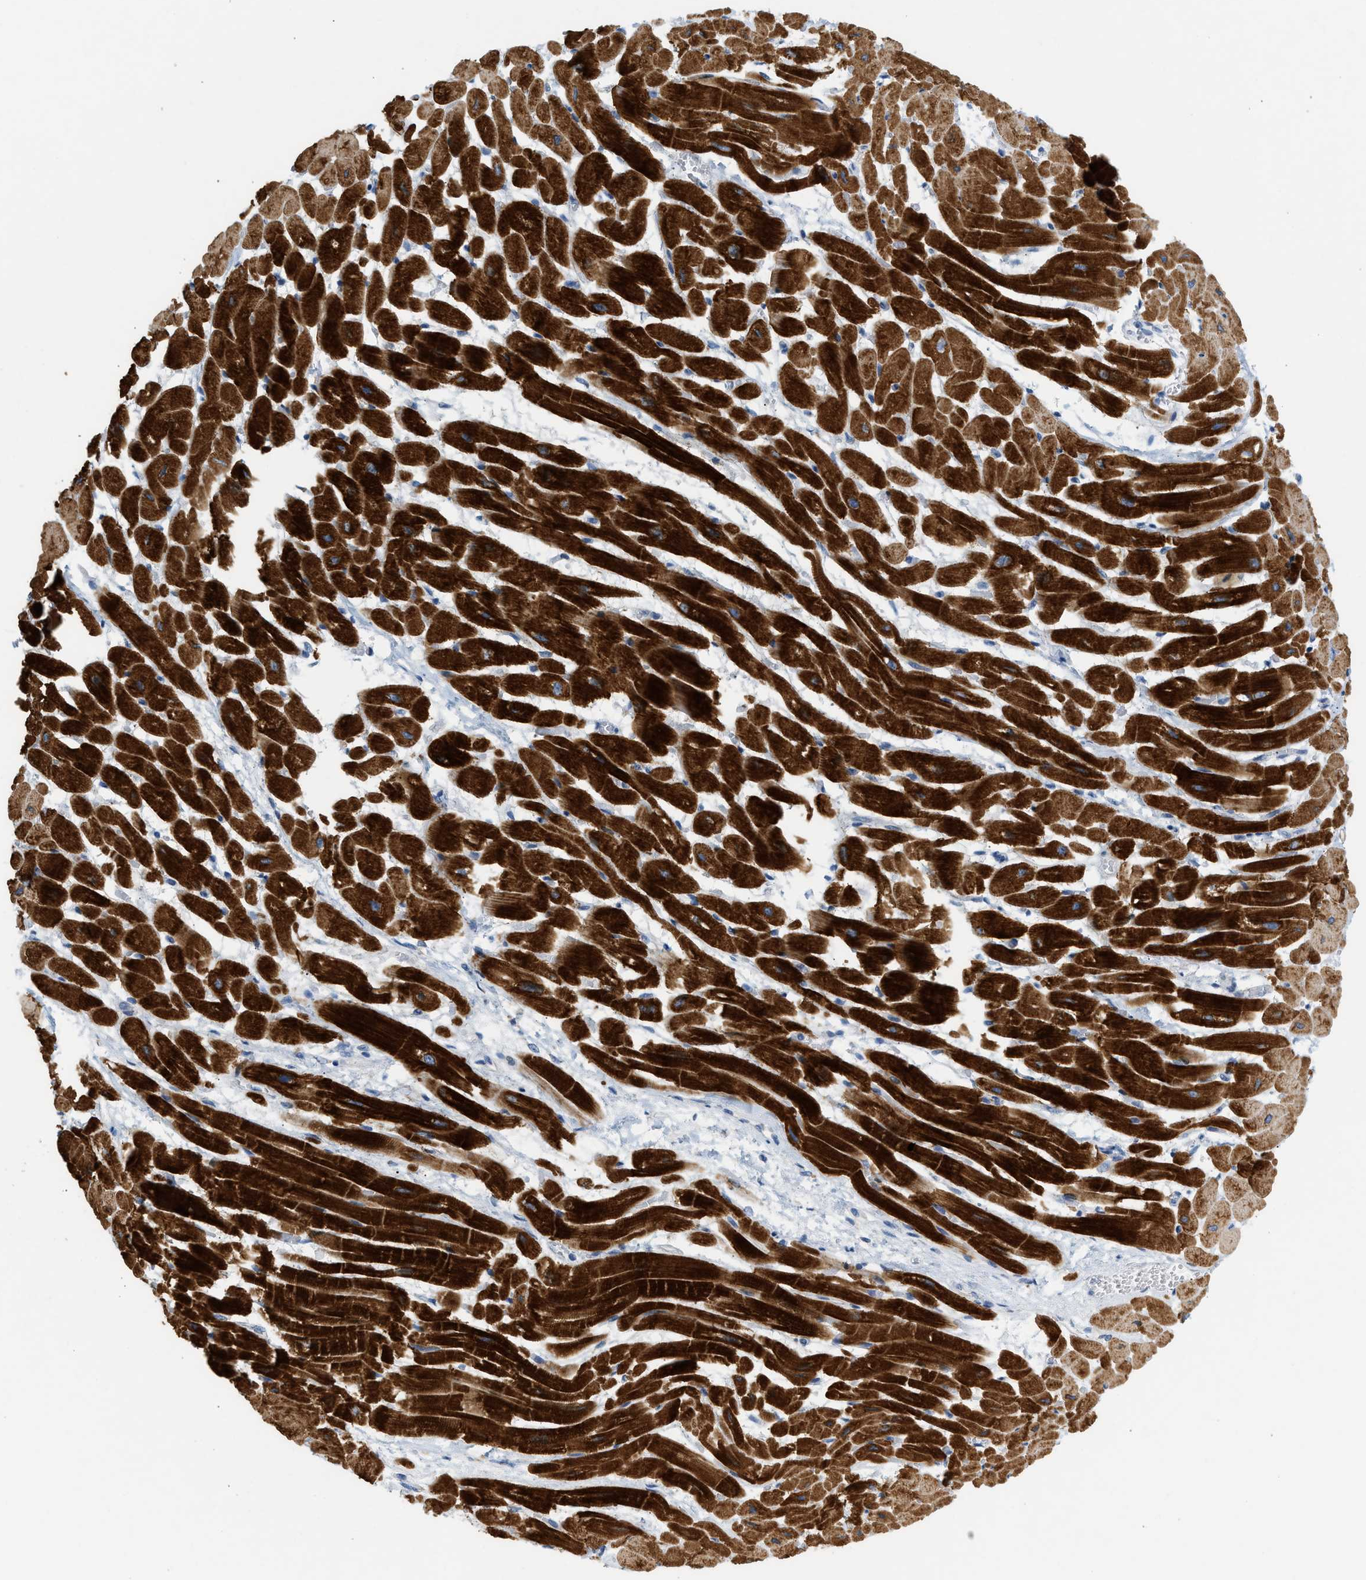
{"staining": {"intensity": "strong", "quantity": ">75%", "location": "cytoplasmic/membranous"}, "tissue": "heart muscle", "cell_type": "Cardiomyocytes", "image_type": "normal", "snomed": [{"axis": "morphology", "description": "Normal tissue, NOS"}, {"axis": "topography", "description": "Heart"}], "caption": "High-magnification brightfield microscopy of normal heart muscle stained with DAB (brown) and counterstained with hematoxylin (blue). cardiomyocytes exhibit strong cytoplasmic/membranous staining is identified in approximately>75% of cells.", "gene": "NDUFS8", "patient": {"sex": "male", "age": 45}}